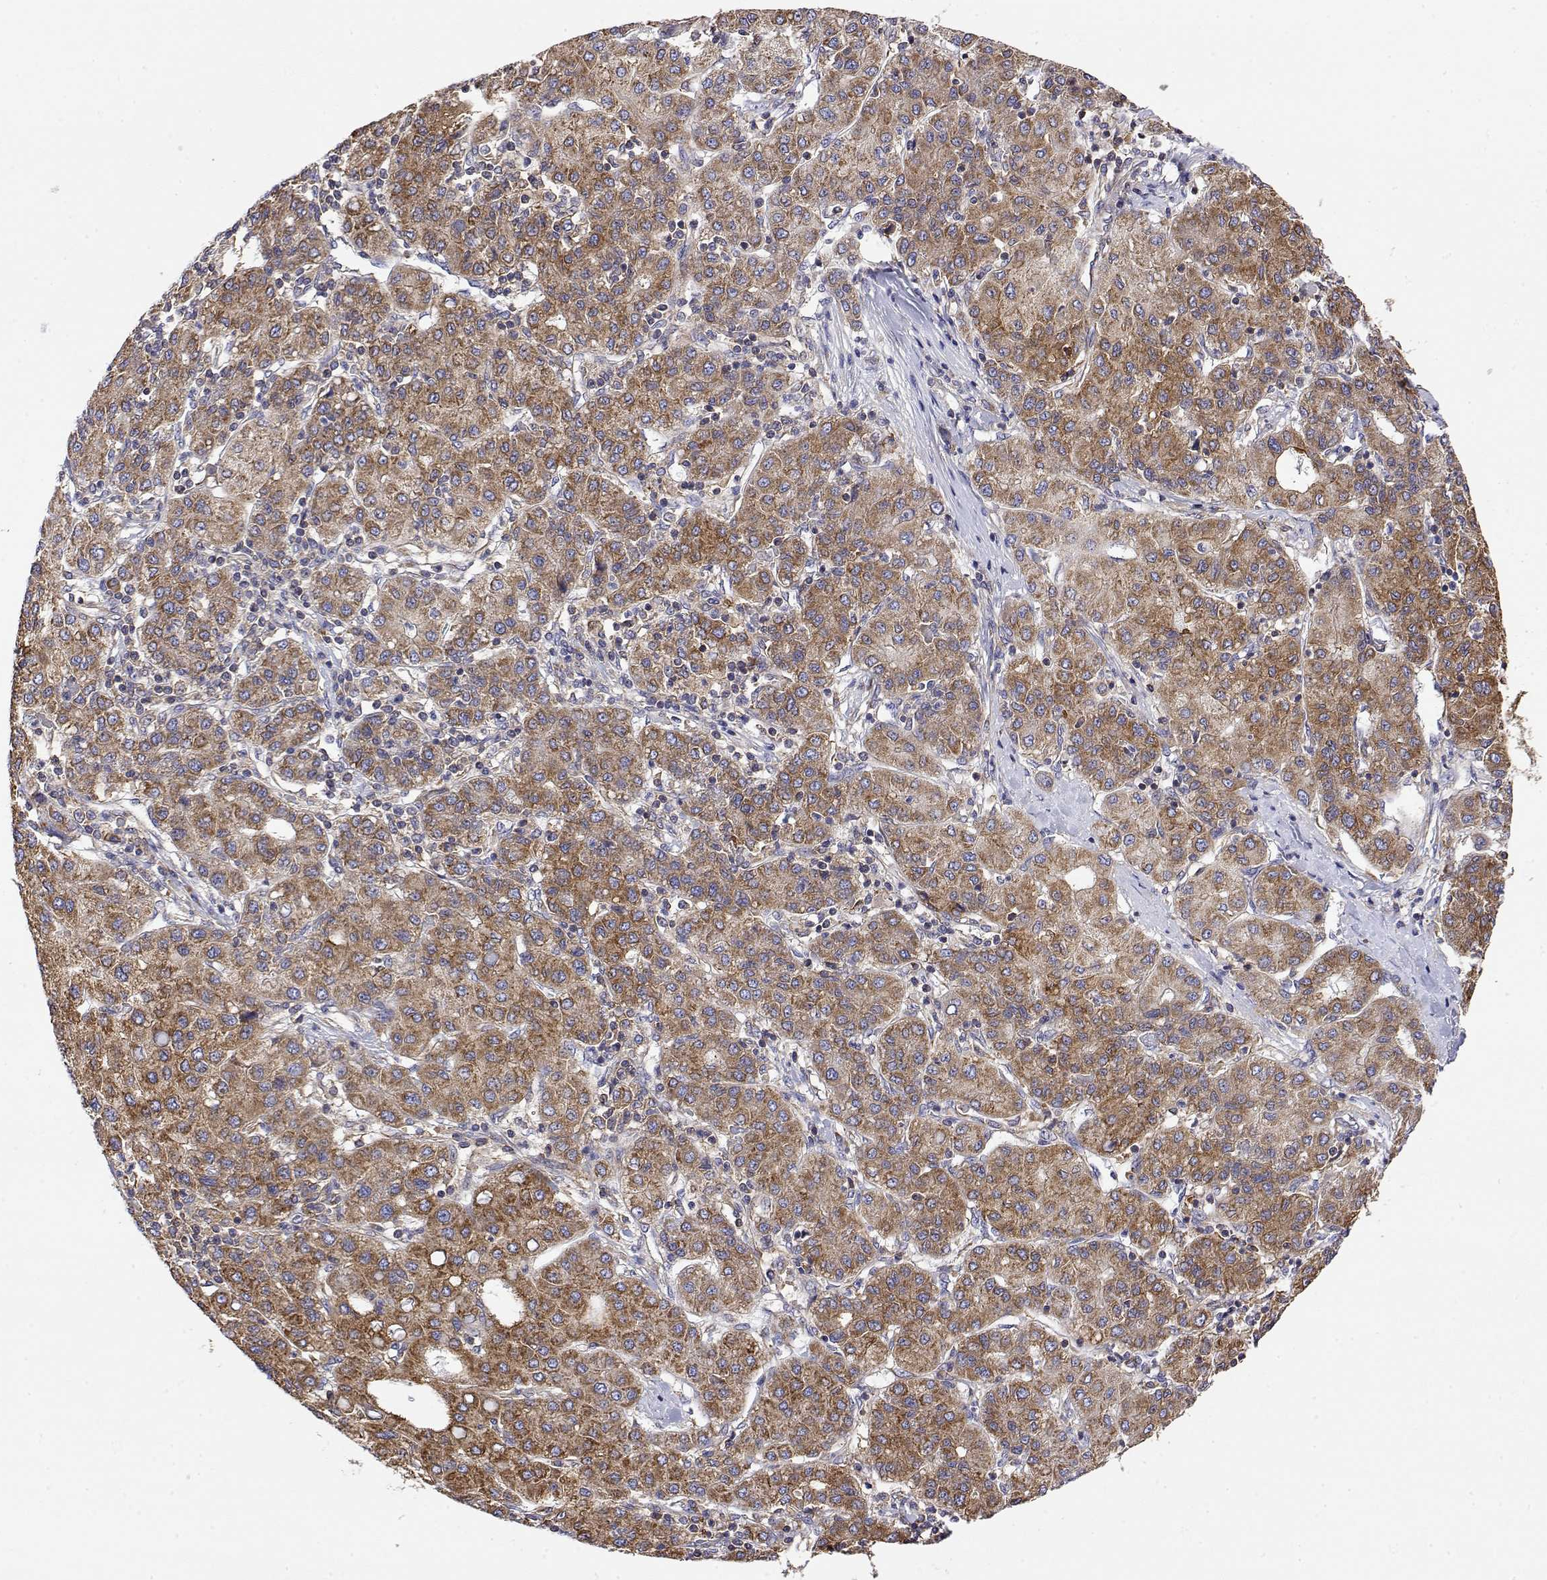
{"staining": {"intensity": "moderate", "quantity": ">75%", "location": "cytoplasmic/membranous"}, "tissue": "liver cancer", "cell_type": "Tumor cells", "image_type": "cancer", "snomed": [{"axis": "morphology", "description": "Carcinoma, Hepatocellular, NOS"}, {"axis": "topography", "description": "Liver"}], "caption": "Tumor cells exhibit medium levels of moderate cytoplasmic/membranous expression in approximately >75% of cells in human liver hepatocellular carcinoma.", "gene": "EEF1G", "patient": {"sex": "male", "age": 65}}